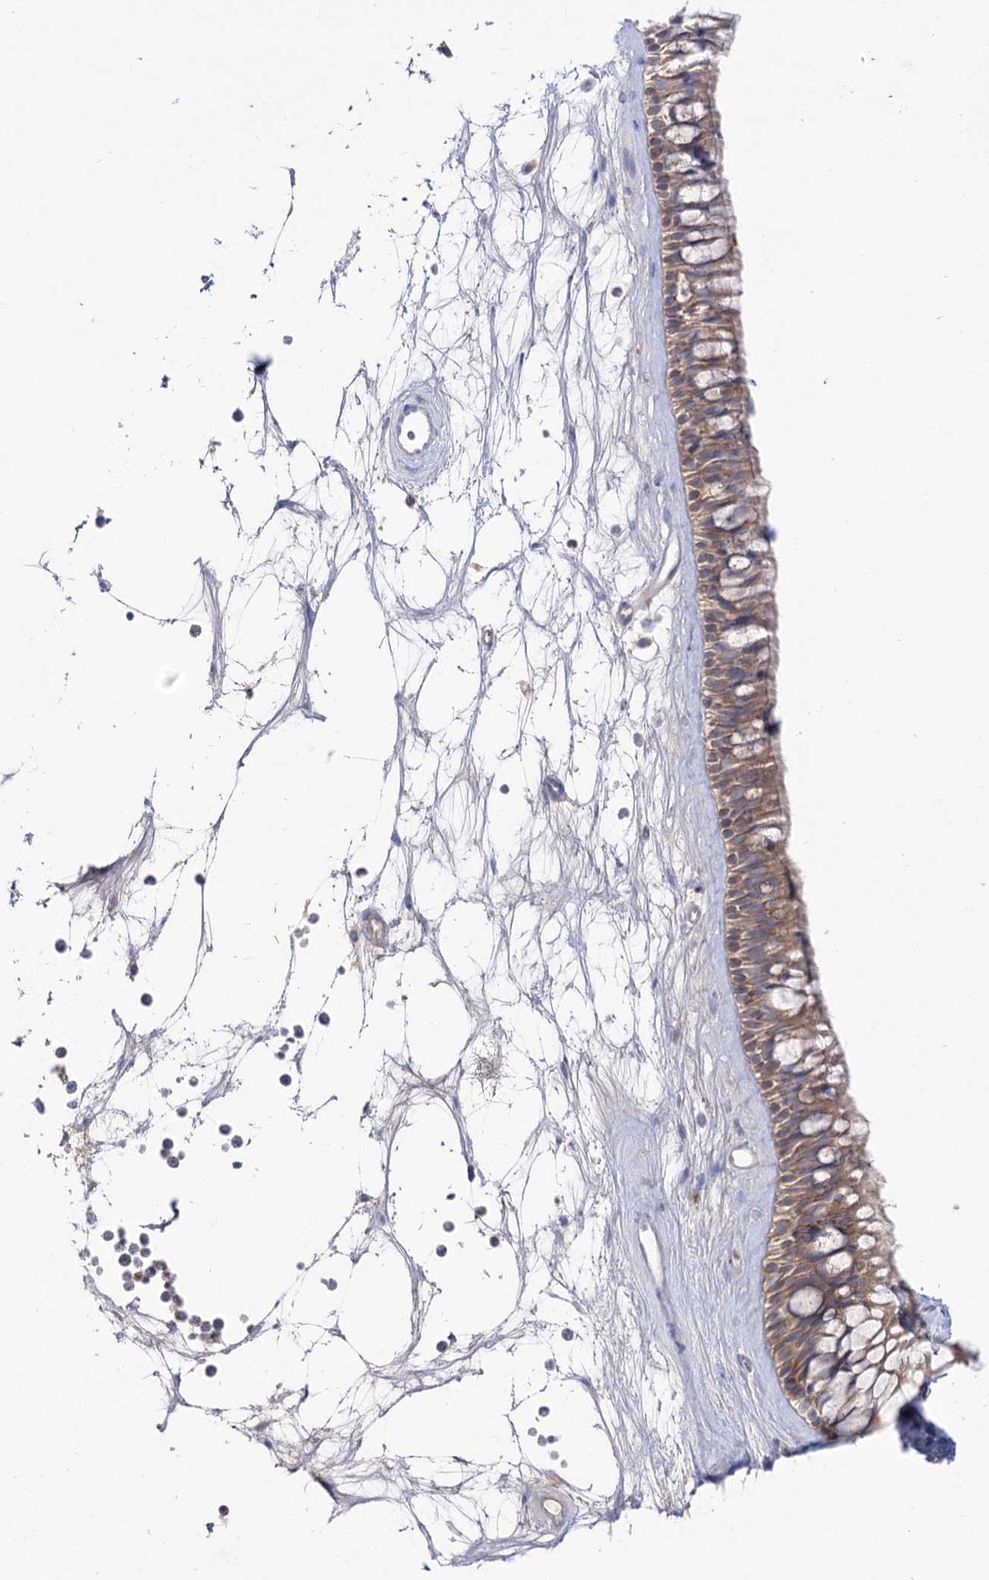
{"staining": {"intensity": "weak", "quantity": ">75%", "location": "cytoplasmic/membranous"}, "tissue": "nasopharynx", "cell_type": "Respiratory epithelial cells", "image_type": "normal", "snomed": [{"axis": "morphology", "description": "Normal tissue, NOS"}, {"axis": "topography", "description": "Nasopharynx"}], "caption": "This is a histology image of immunohistochemistry (IHC) staining of normal nasopharynx, which shows weak positivity in the cytoplasmic/membranous of respiratory epithelial cells.", "gene": "GBF1", "patient": {"sex": "male", "age": 64}}